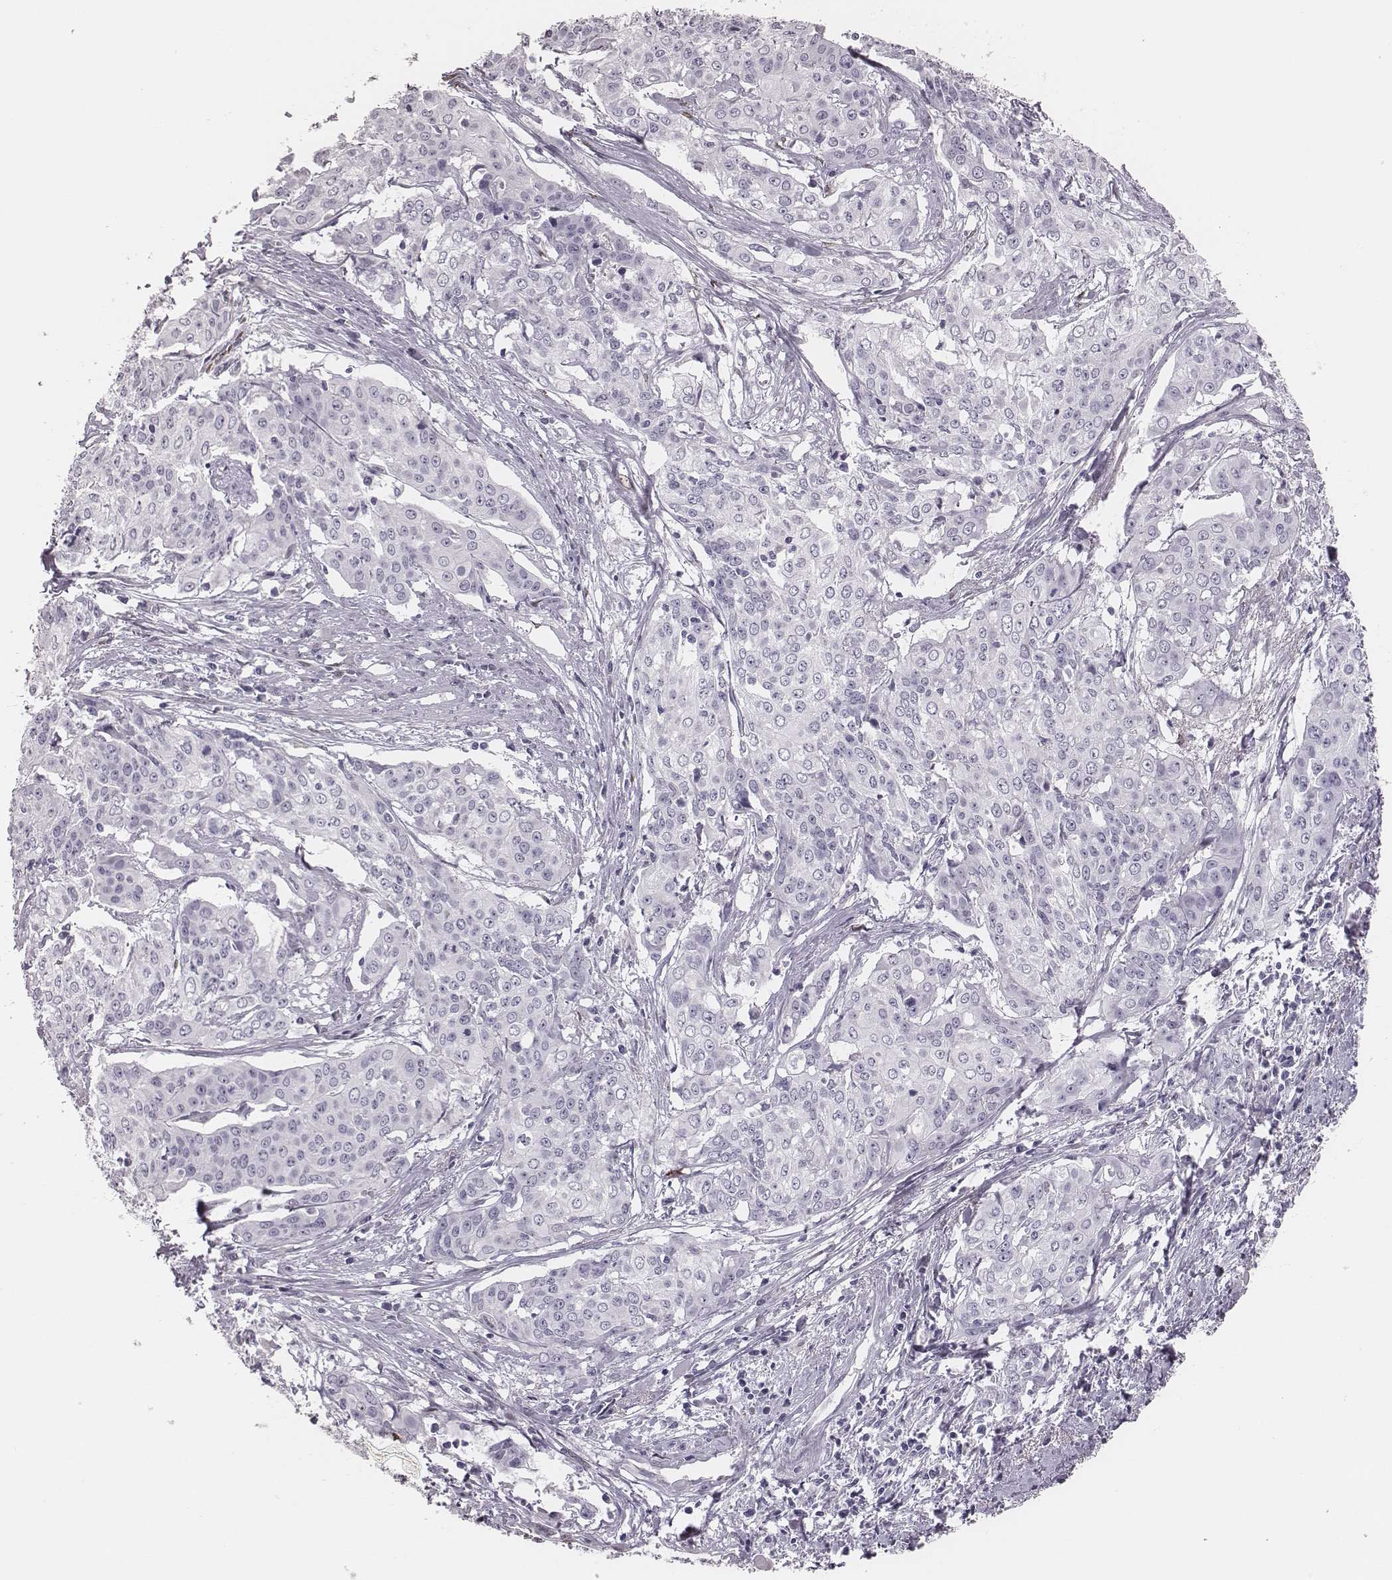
{"staining": {"intensity": "negative", "quantity": "none", "location": "none"}, "tissue": "cervical cancer", "cell_type": "Tumor cells", "image_type": "cancer", "snomed": [{"axis": "morphology", "description": "Squamous cell carcinoma, NOS"}, {"axis": "topography", "description": "Cervix"}], "caption": "An image of squamous cell carcinoma (cervical) stained for a protein demonstrates no brown staining in tumor cells.", "gene": "ADGRF4", "patient": {"sex": "female", "age": 39}}